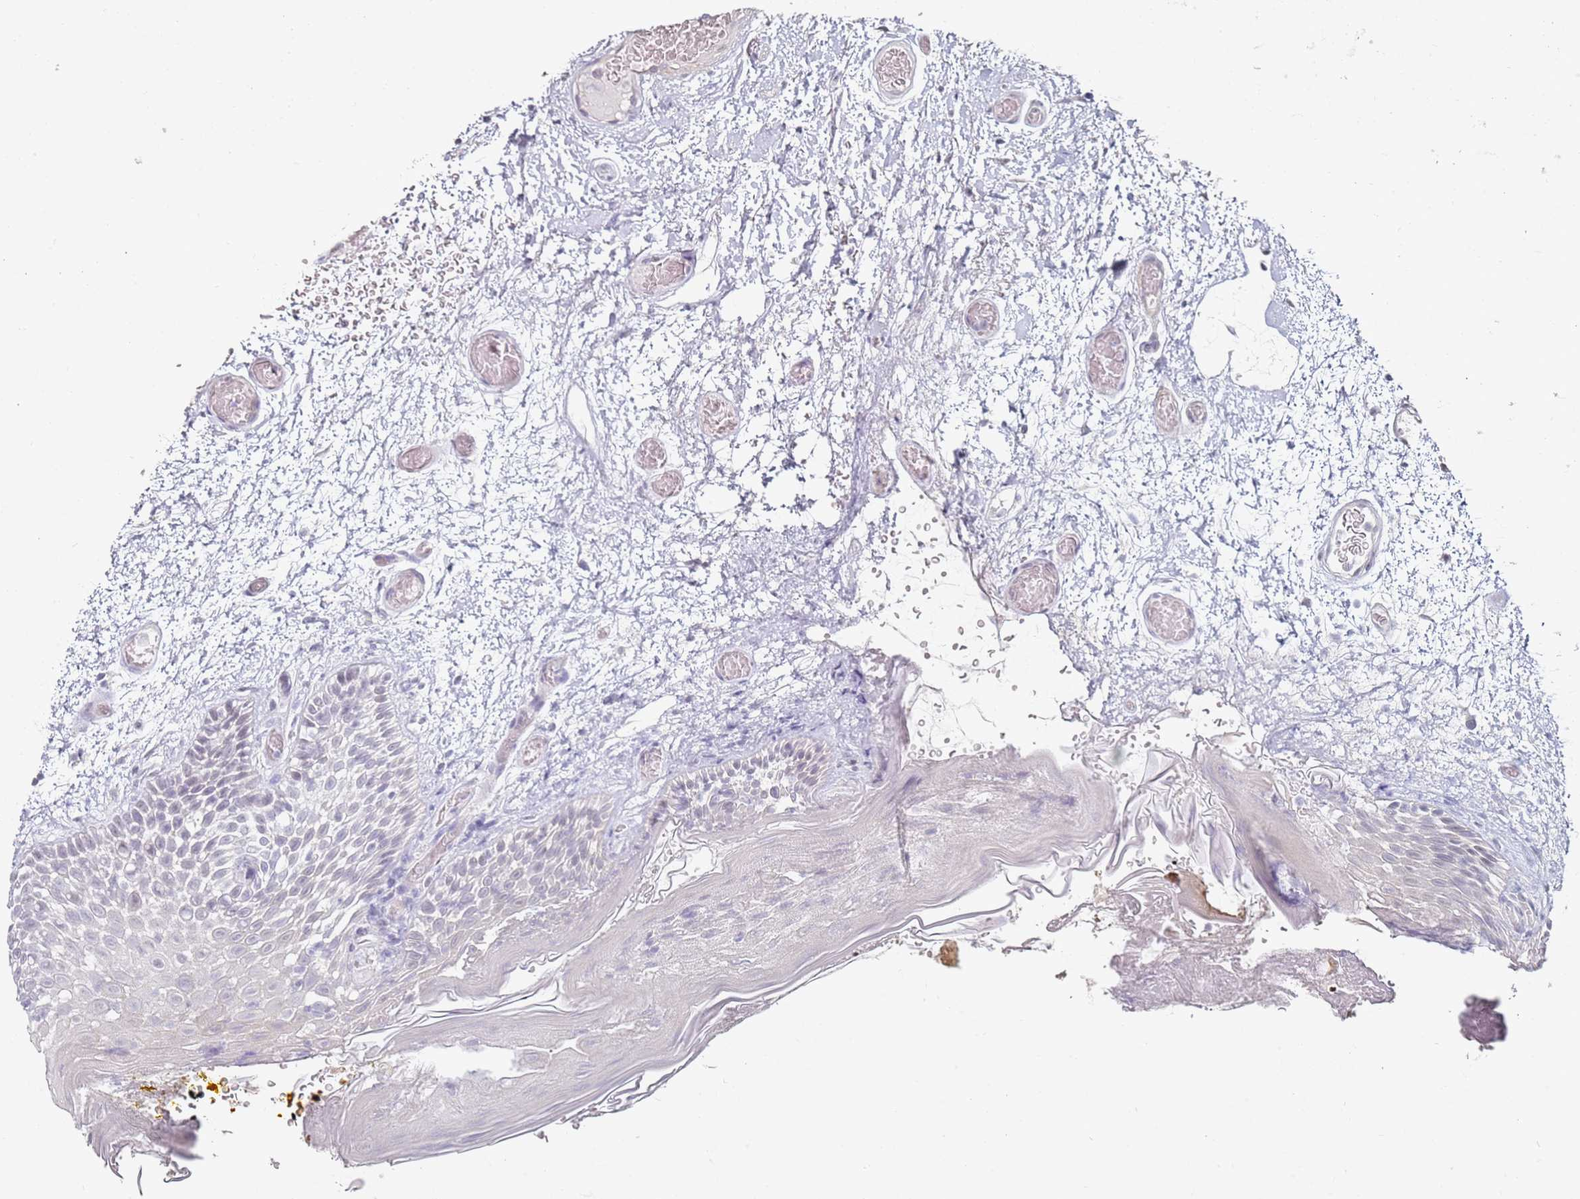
{"staining": {"intensity": "negative", "quantity": "none", "location": "none"}, "tissue": "oral mucosa", "cell_type": "Squamous epithelial cells", "image_type": "normal", "snomed": [{"axis": "morphology", "description": "Normal tissue, NOS"}, {"axis": "morphology", "description": "Squamous cell carcinoma, NOS"}, {"axis": "topography", "description": "Oral tissue"}, {"axis": "topography", "description": "Tounge, NOS"}, {"axis": "topography", "description": "Head-Neck"}], "caption": "Immunohistochemical staining of benign oral mucosa exhibits no significant positivity in squamous epithelial cells.", "gene": "DNAH11", "patient": {"sex": "male", "age": 76}}